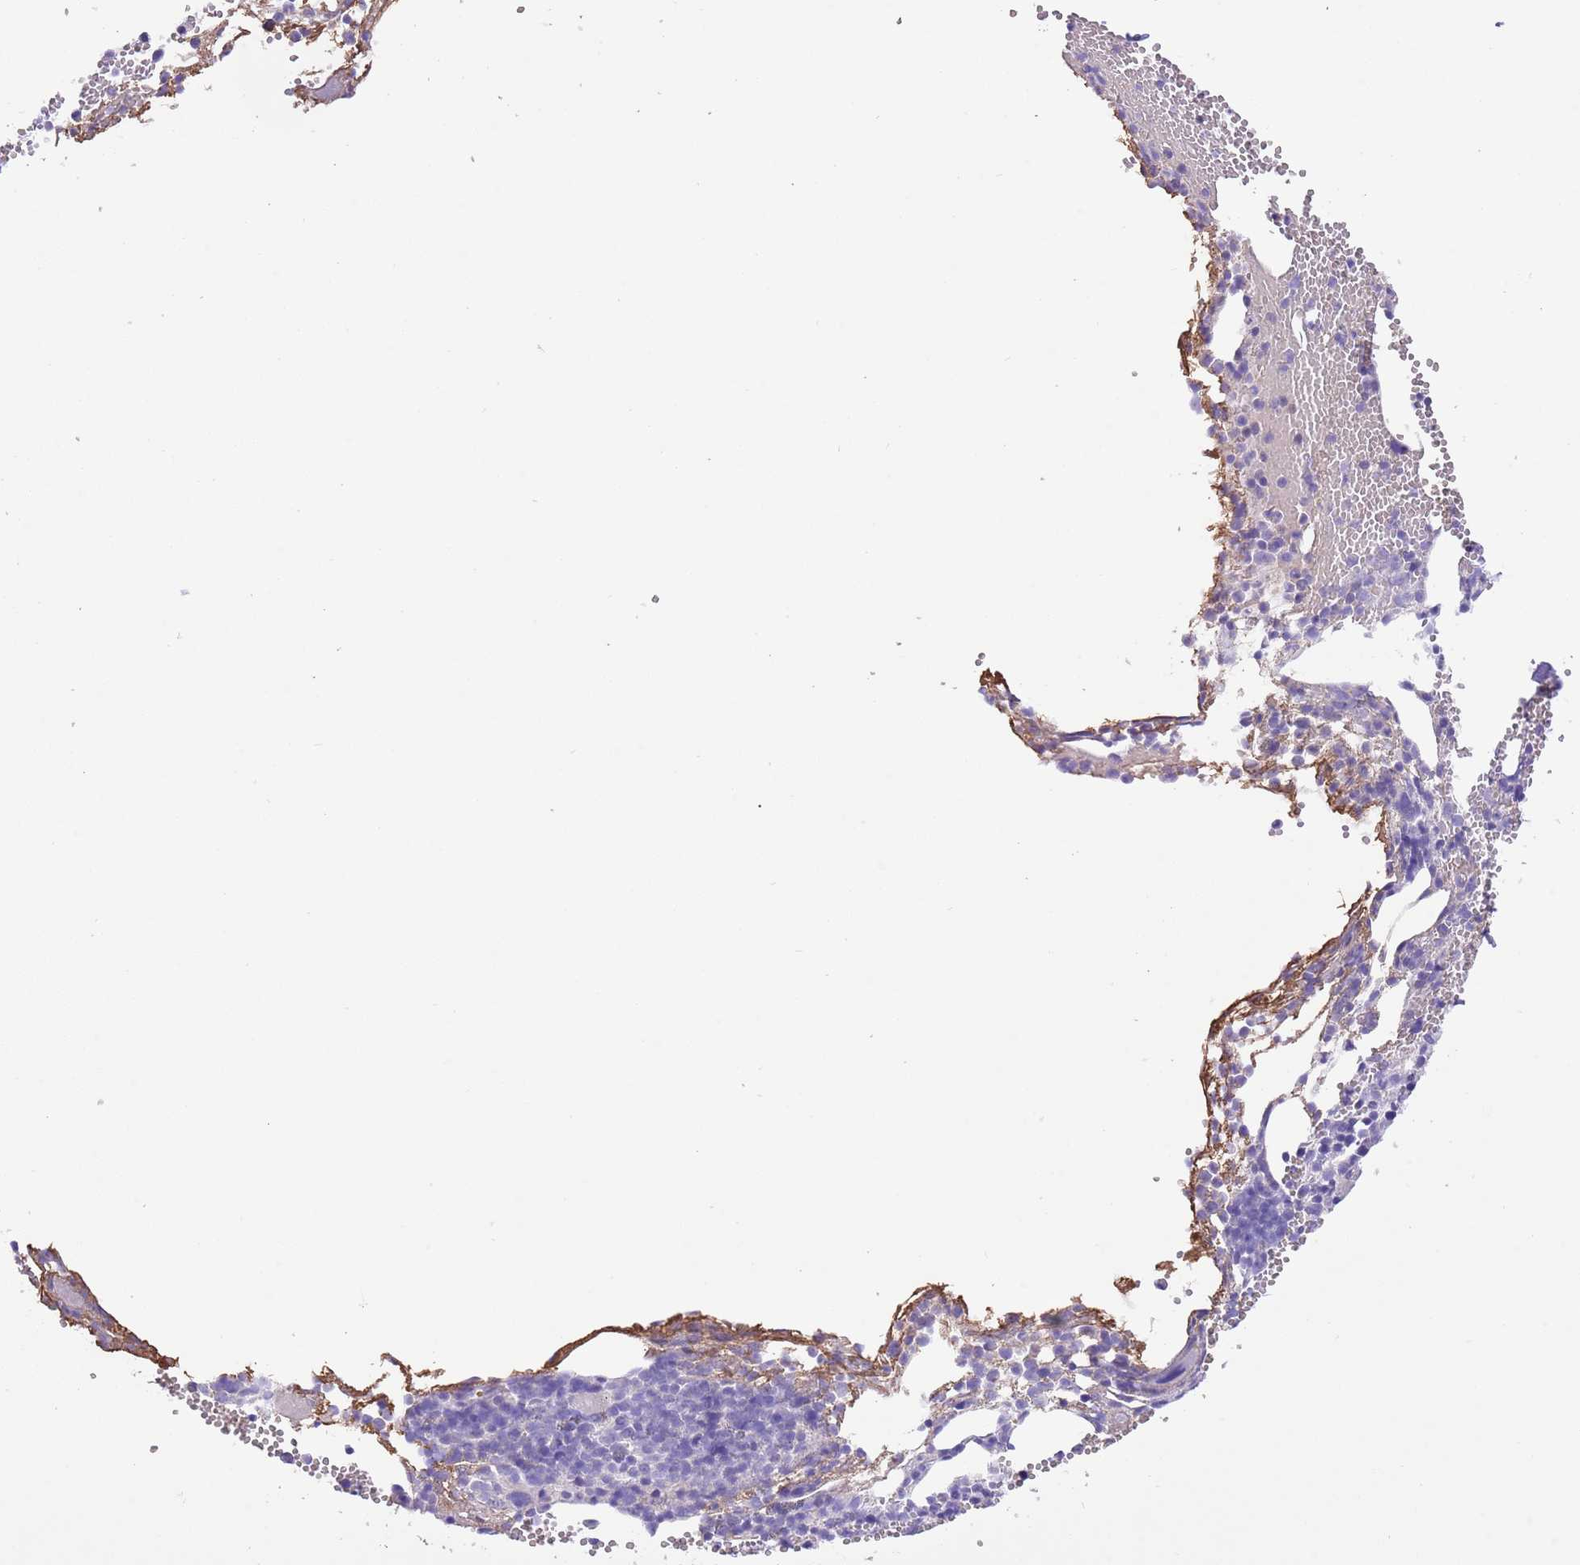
{"staining": {"intensity": "negative", "quantity": "none", "location": "none"}, "tissue": "bone marrow", "cell_type": "Hematopoietic cells", "image_type": "normal", "snomed": [{"axis": "morphology", "description": "Normal tissue, NOS"}, {"axis": "topography", "description": "Bone marrow"}], "caption": "Human bone marrow stained for a protein using immunohistochemistry reveals no expression in hematopoietic cells.", "gene": "PRR32", "patient": {"sex": "female", "age": 77}}